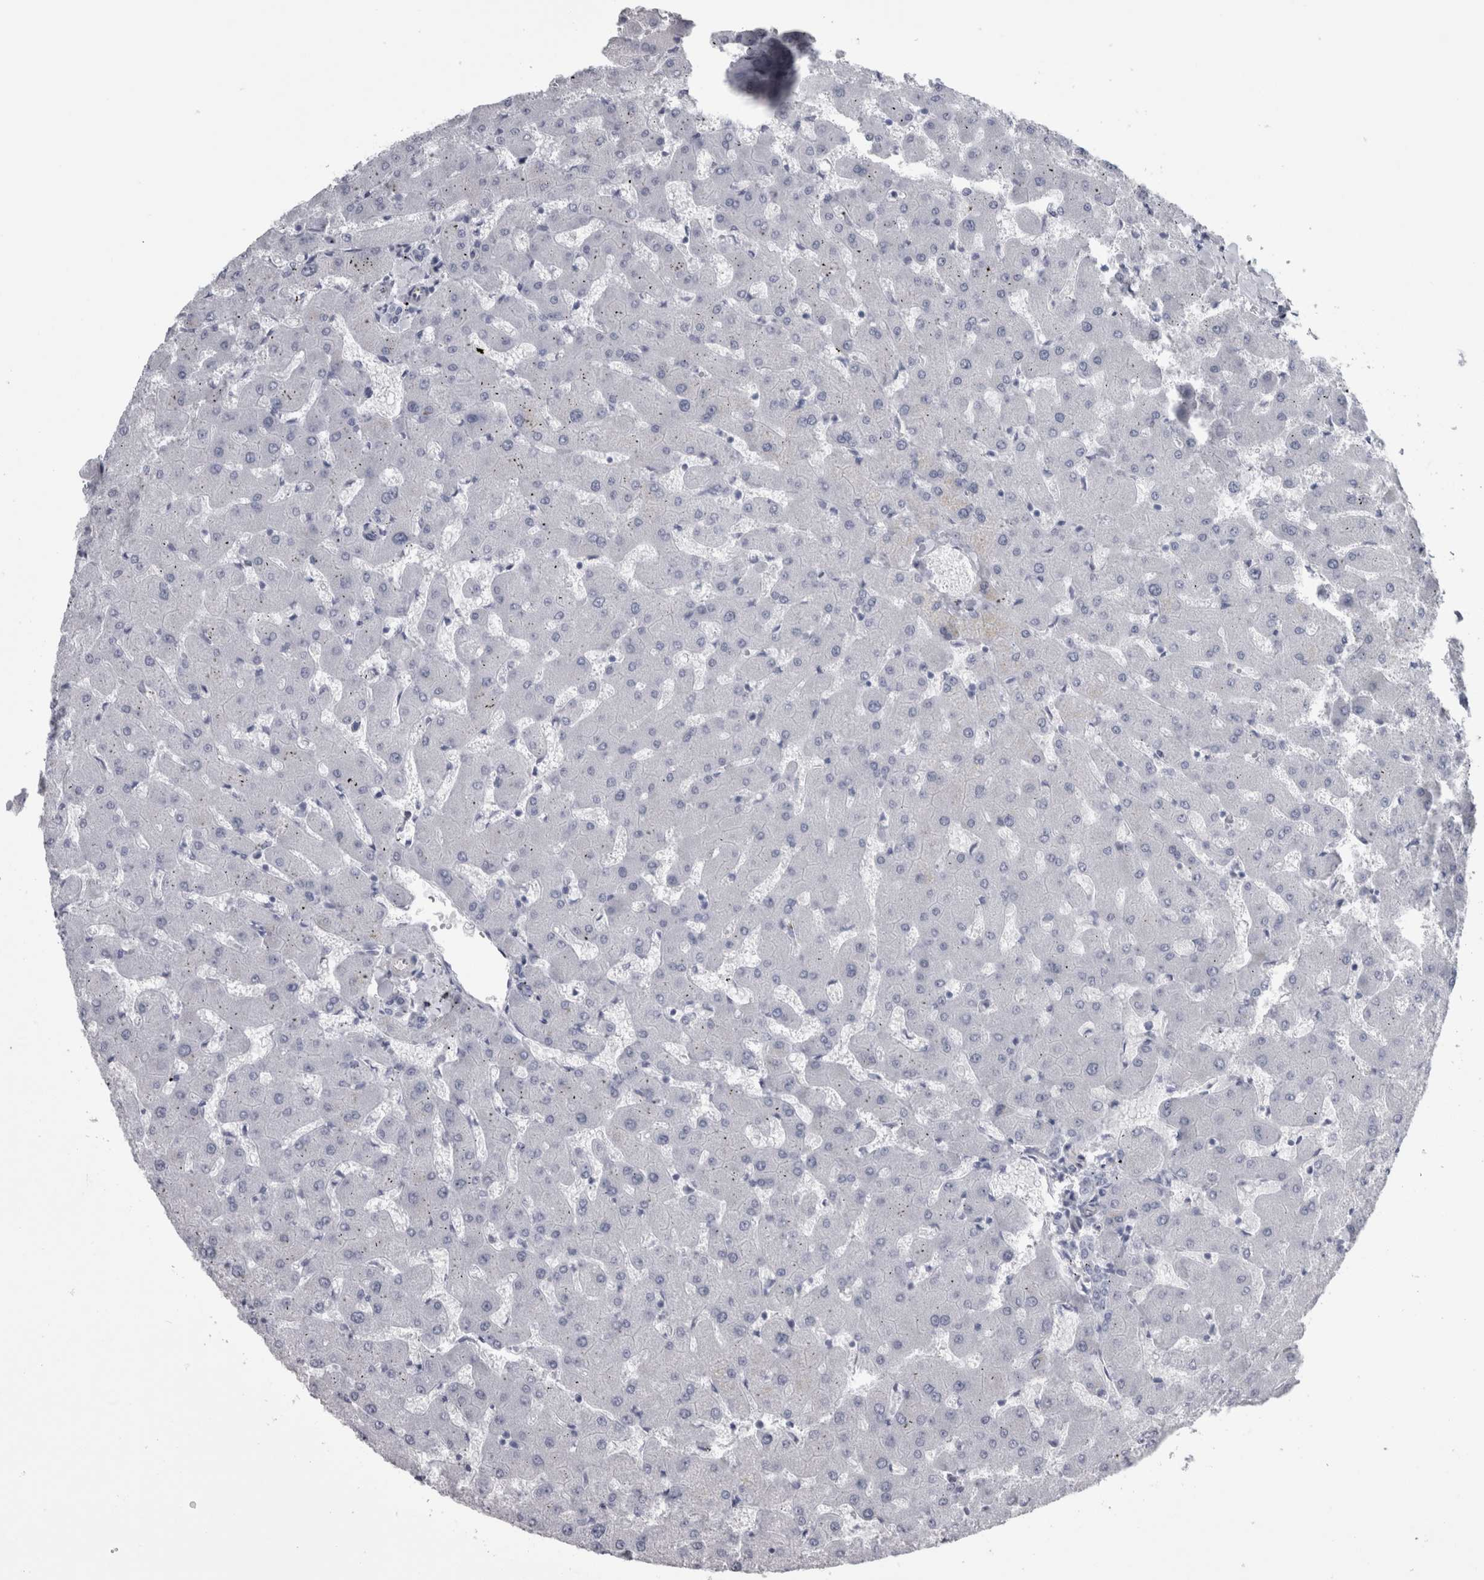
{"staining": {"intensity": "negative", "quantity": "none", "location": "none"}, "tissue": "liver", "cell_type": "Cholangiocytes", "image_type": "normal", "snomed": [{"axis": "morphology", "description": "Normal tissue, NOS"}, {"axis": "topography", "description": "Liver"}], "caption": "Protein analysis of benign liver displays no significant expression in cholangiocytes.", "gene": "VWDE", "patient": {"sex": "female", "age": 63}}